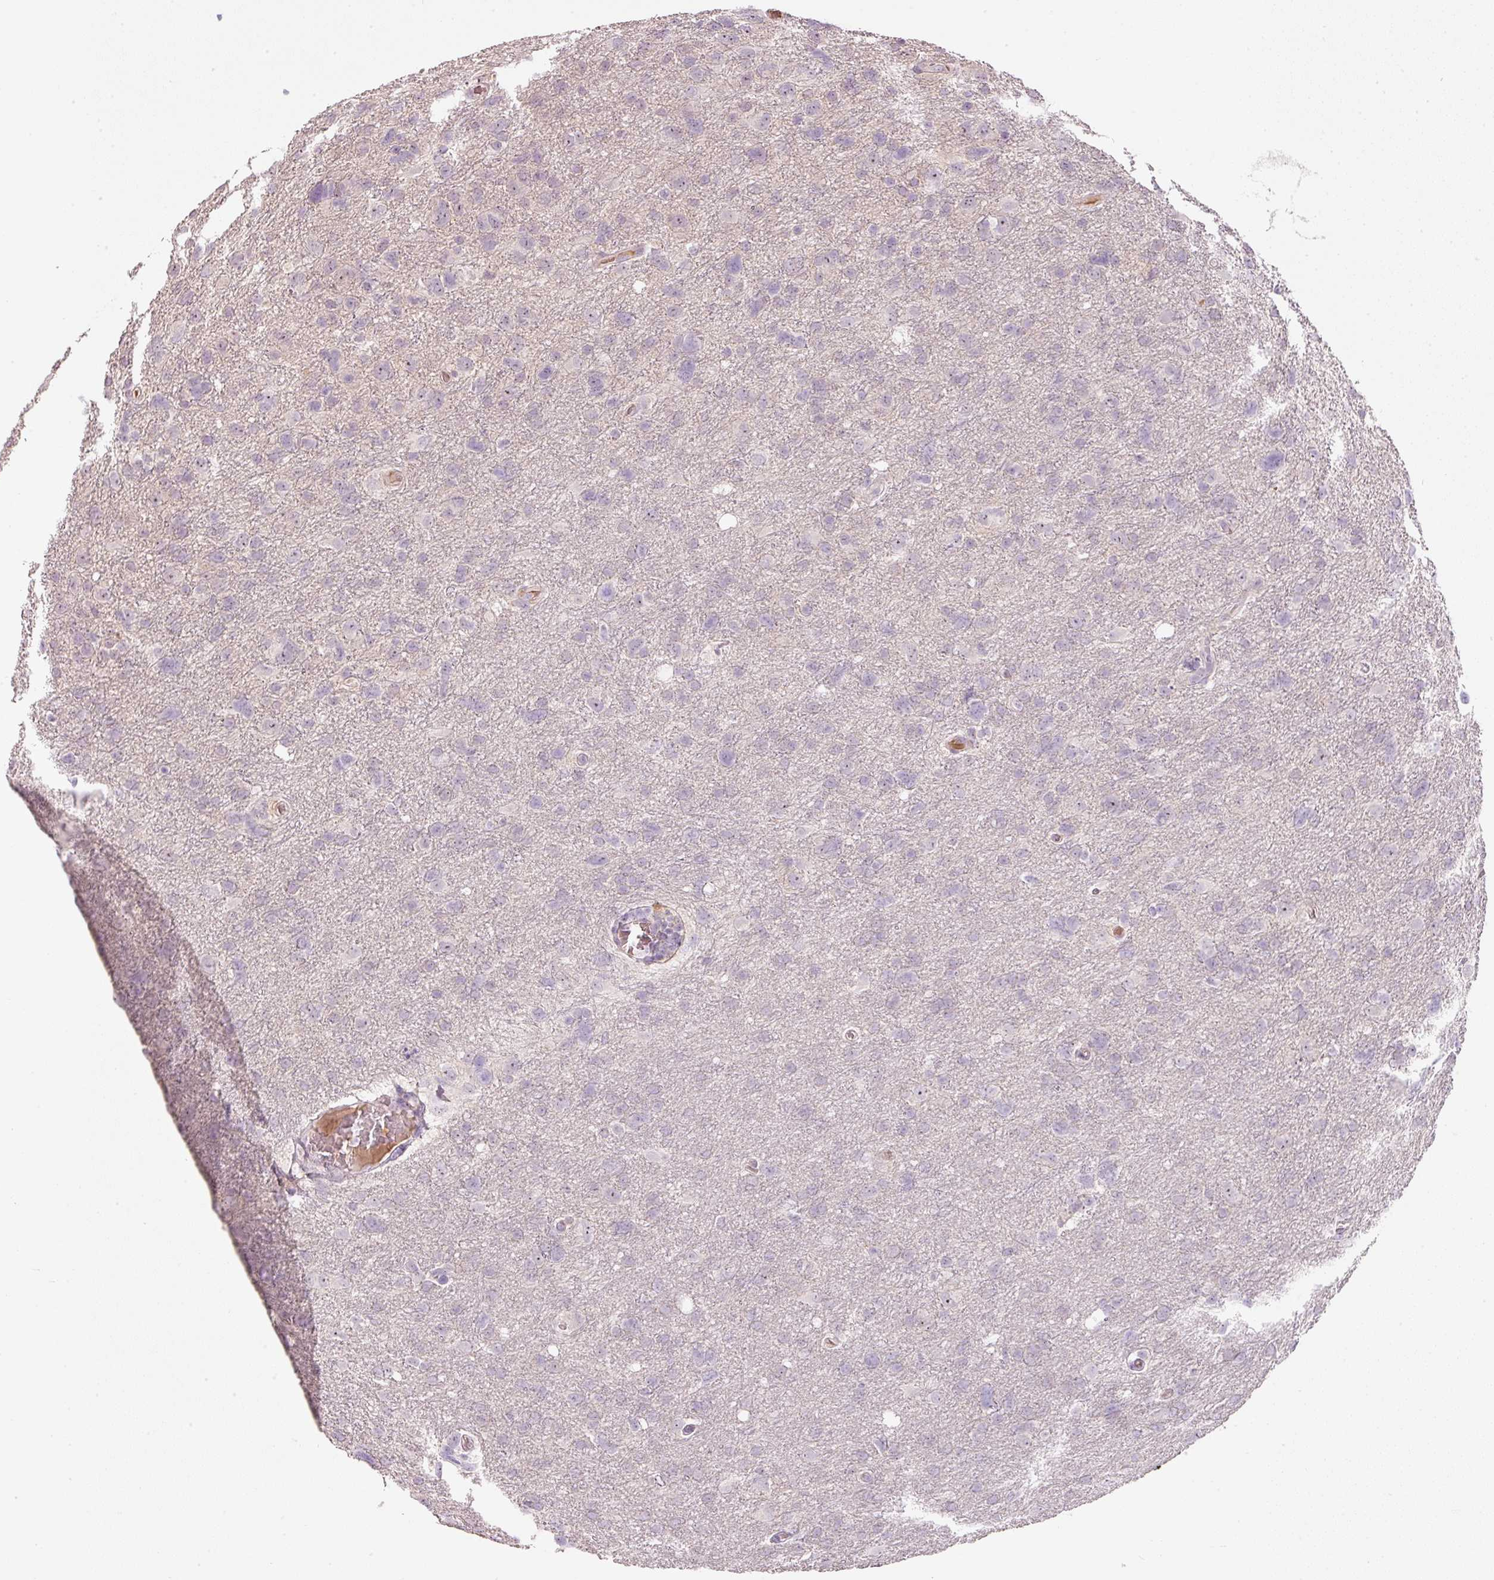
{"staining": {"intensity": "negative", "quantity": "none", "location": "none"}, "tissue": "glioma", "cell_type": "Tumor cells", "image_type": "cancer", "snomed": [{"axis": "morphology", "description": "Glioma, malignant, High grade"}, {"axis": "topography", "description": "Brain"}], "caption": "An immunohistochemistry (IHC) photomicrograph of glioma is shown. There is no staining in tumor cells of glioma.", "gene": "TMEM37", "patient": {"sex": "male", "age": 61}}